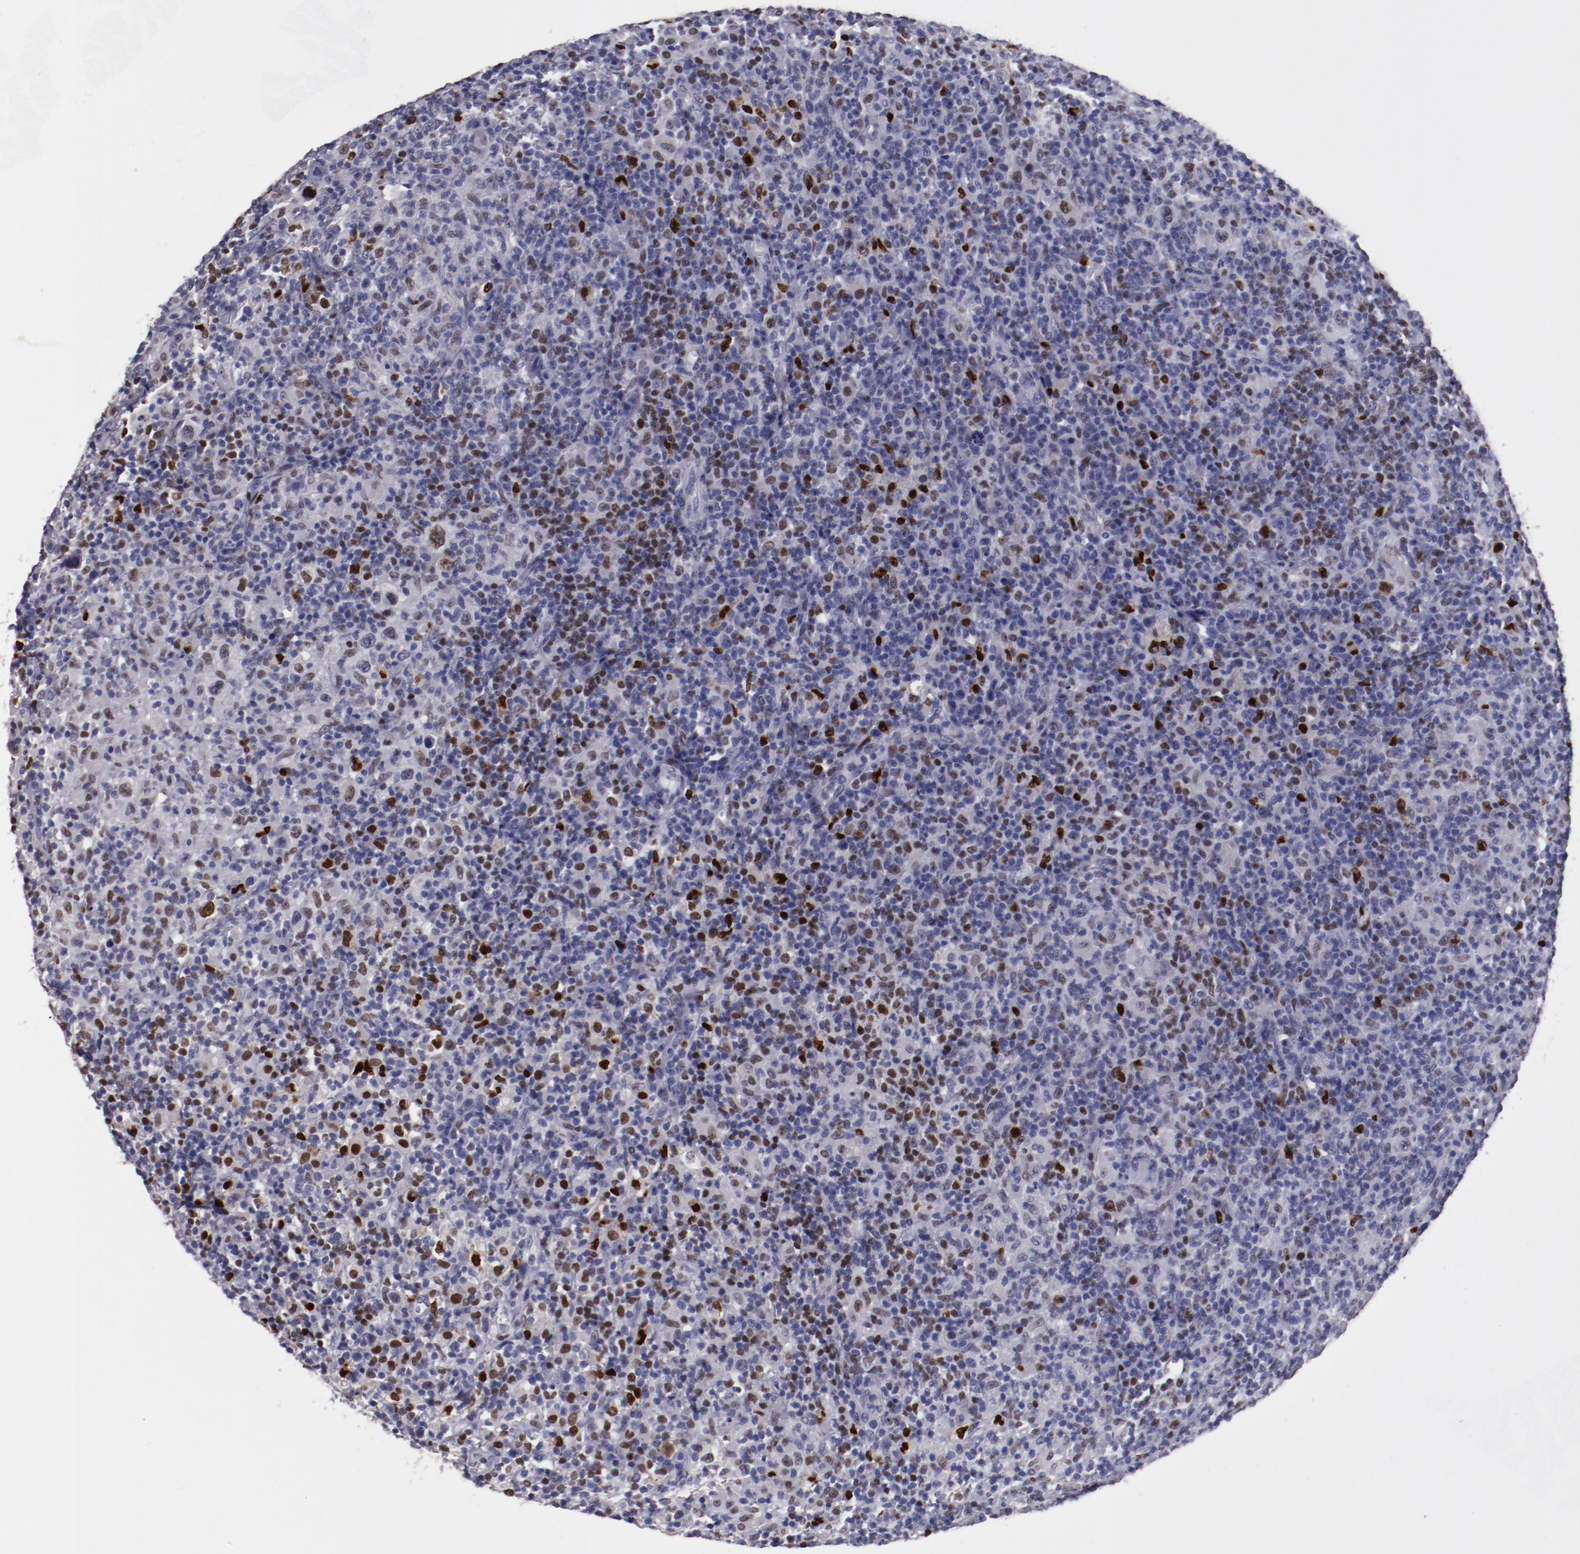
{"staining": {"intensity": "moderate", "quantity": "25%-75%", "location": "nuclear"}, "tissue": "lymphoma", "cell_type": "Tumor cells", "image_type": "cancer", "snomed": [{"axis": "morphology", "description": "Hodgkin's disease, NOS"}, {"axis": "topography", "description": "Lymph node"}], "caption": "Tumor cells display moderate nuclear staining in about 25%-75% of cells in lymphoma. (IHC, brightfield microscopy, high magnification).", "gene": "IRF8", "patient": {"sex": "male", "age": 65}}